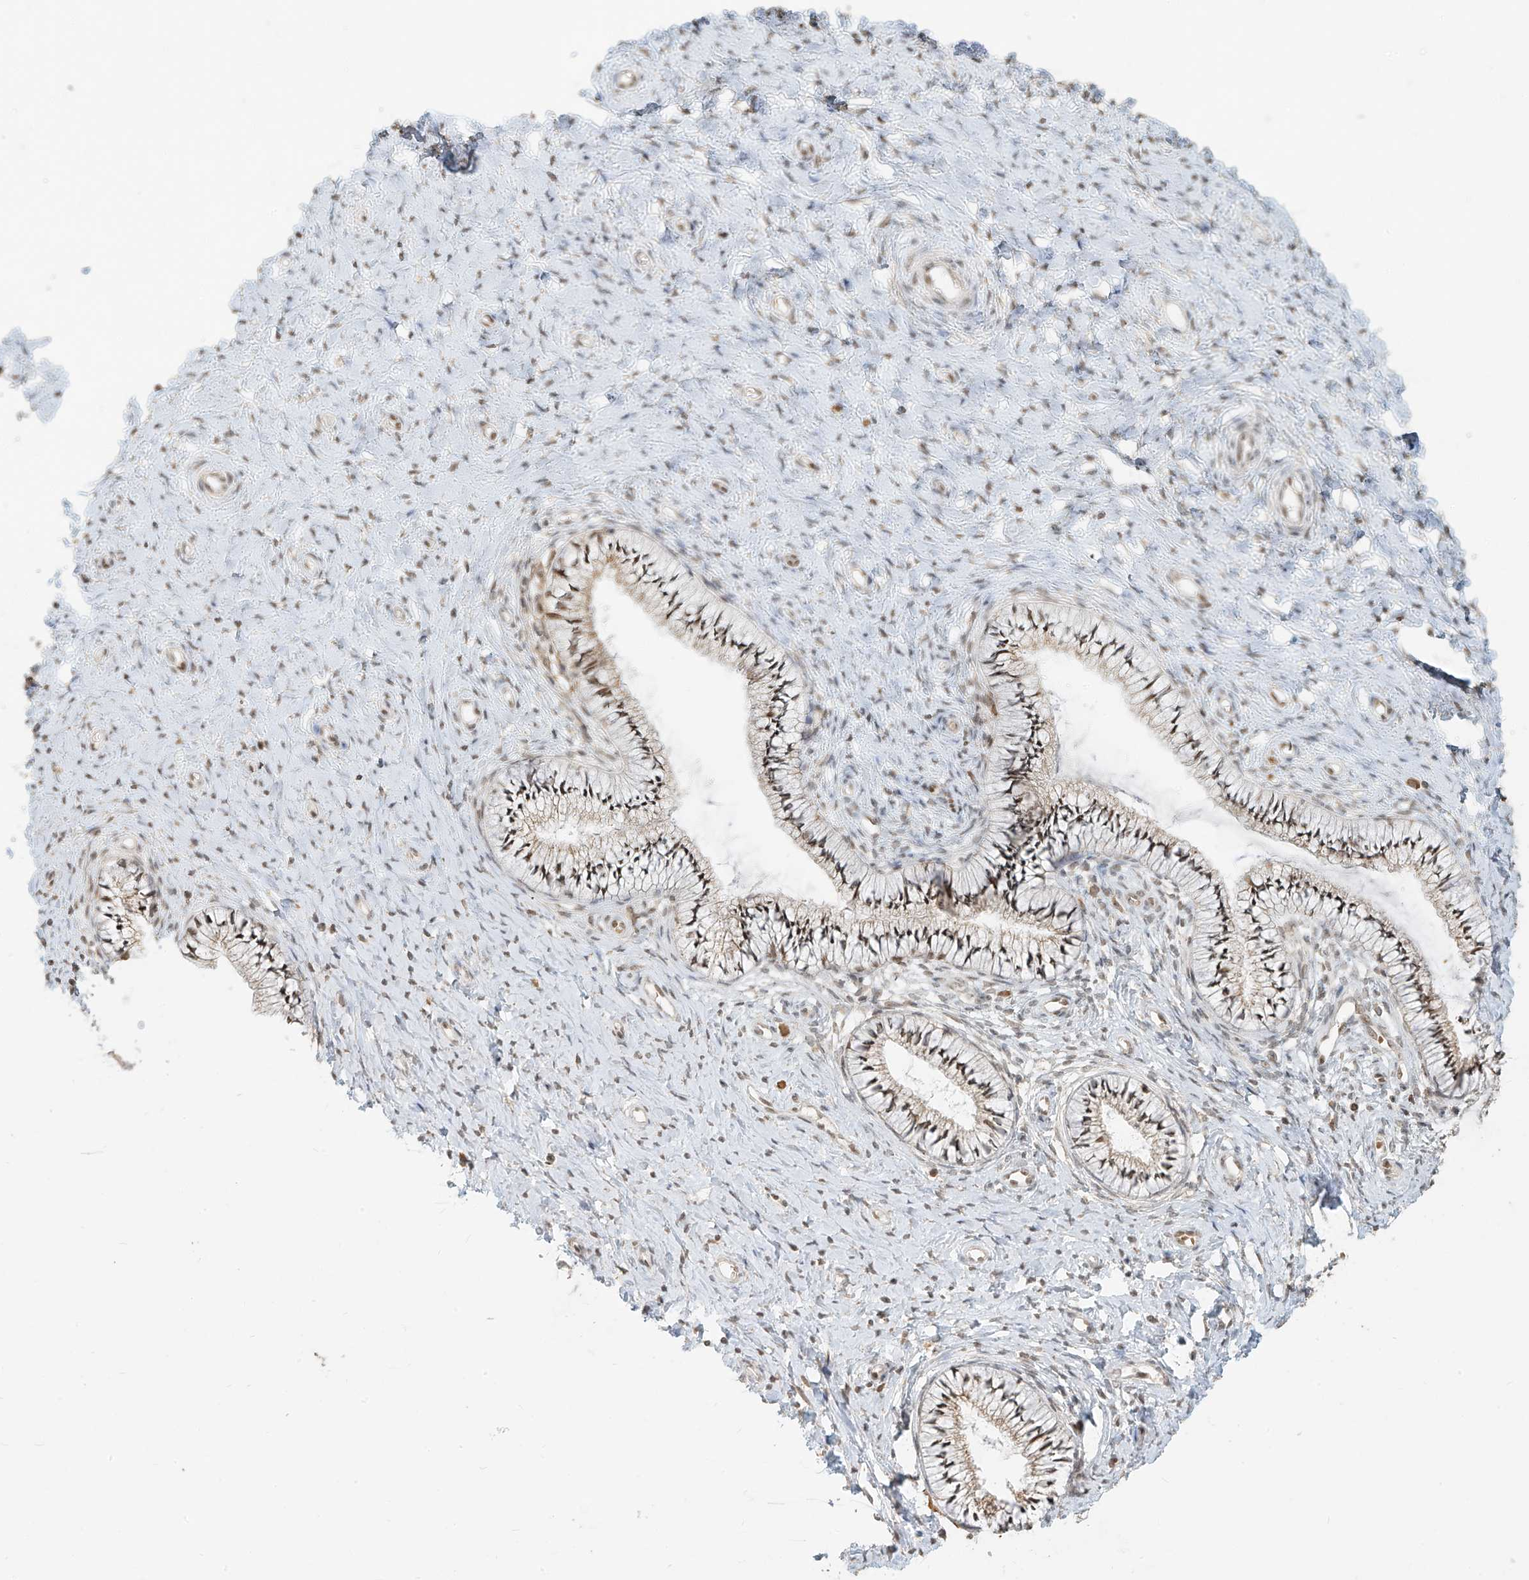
{"staining": {"intensity": "moderate", "quantity": ">75%", "location": "nuclear"}, "tissue": "cervix", "cell_type": "Glandular cells", "image_type": "normal", "snomed": [{"axis": "morphology", "description": "Normal tissue, NOS"}, {"axis": "topography", "description": "Cervix"}], "caption": "Immunohistochemical staining of normal human cervix demonstrates medium levels of moderate nuclear expression in about >75% of glandular cells. (DAB (3,3'-diaminobenzidine) = brown stain, brightfield microscopy at high magnification).", "gene": "ZMYM2", "patient": {"sex": "female", "age": 36}}